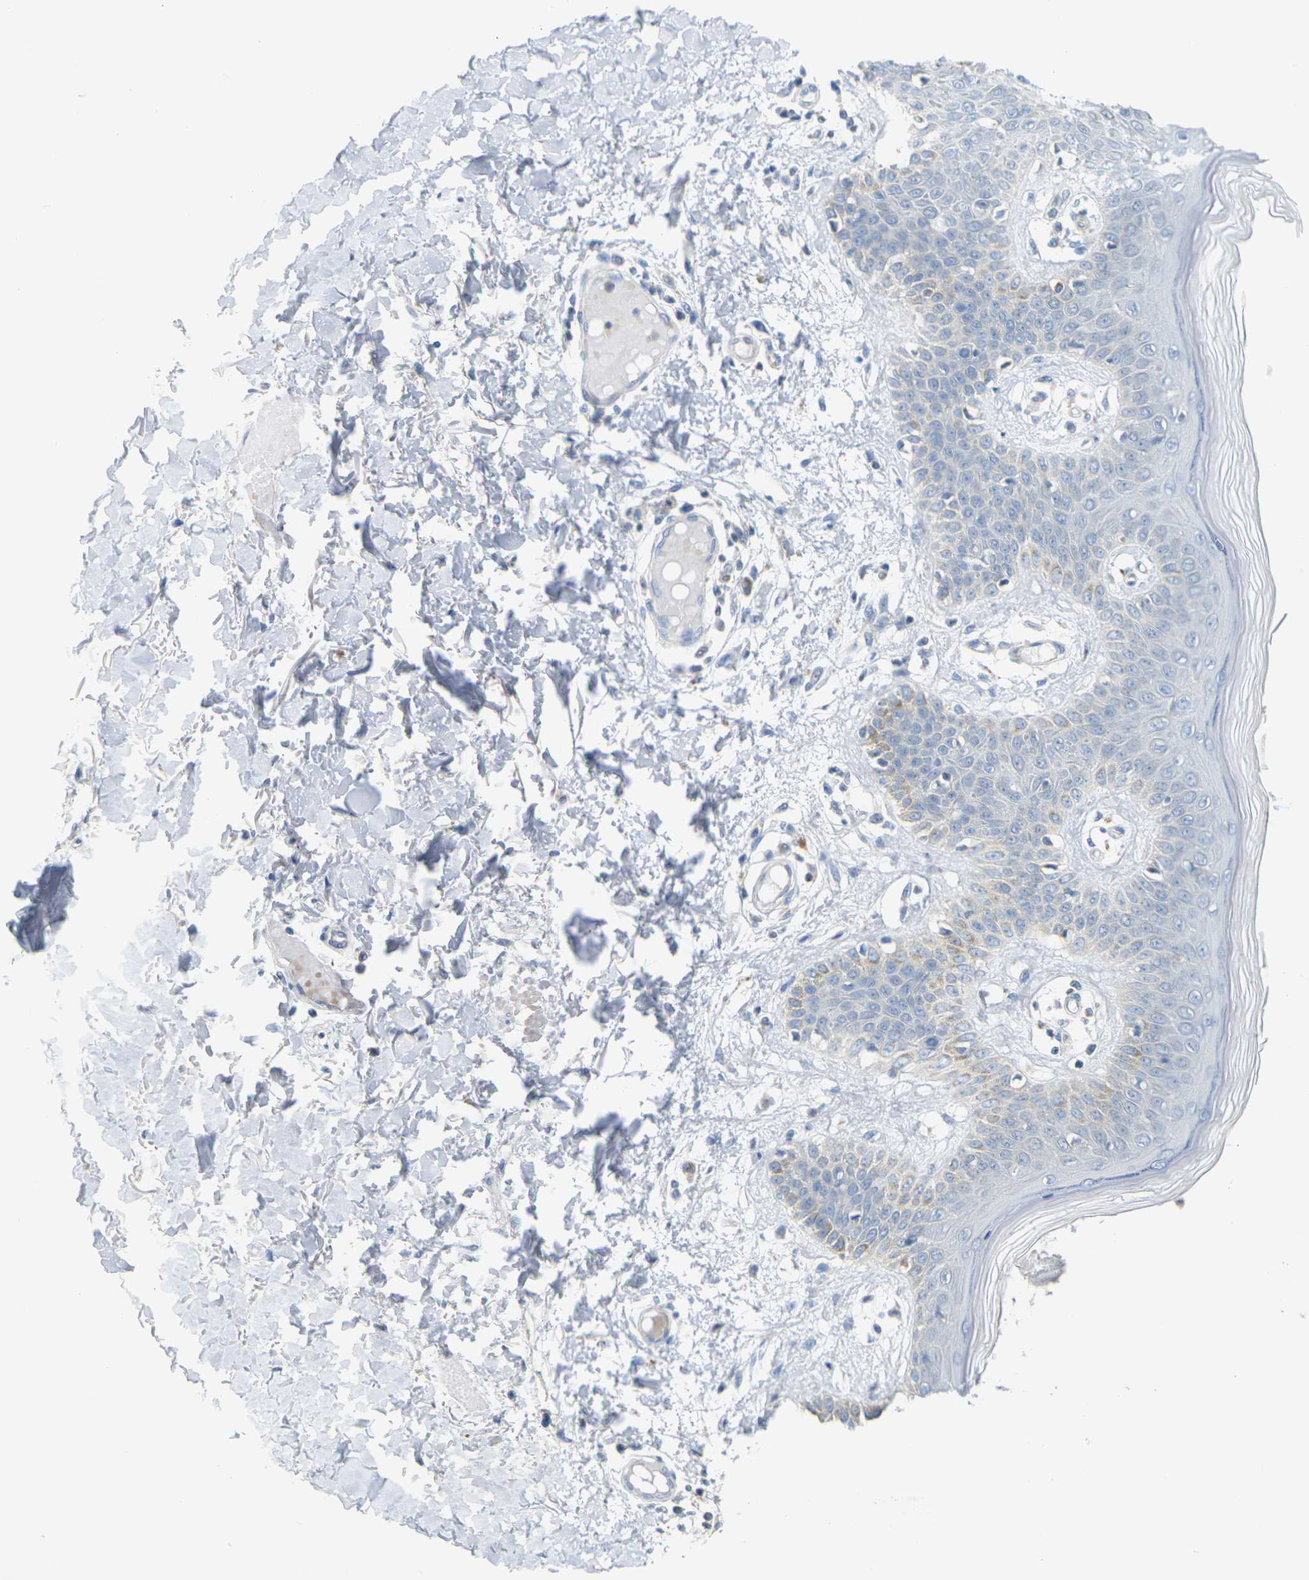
{"staining": {"intensity": "negative", "quantity": "none", "location": "none"}, "tissue": "skin", "cell_type": "Fibroblasts", "image_type": "normal", "snomed": [{"axis": "morphology", "description": "Normal tissue, NOS"}, {"axis": "topography", "description": "Skin"}], "caption": "A high-resolution photomicrograph shows immunohistochemistry (IHC) staining of unremarkable skin, which demonstrates no significant staining in fibroblasts.", "gene": "PARD6B", "patient": {"sex": "male", "age": 53}}